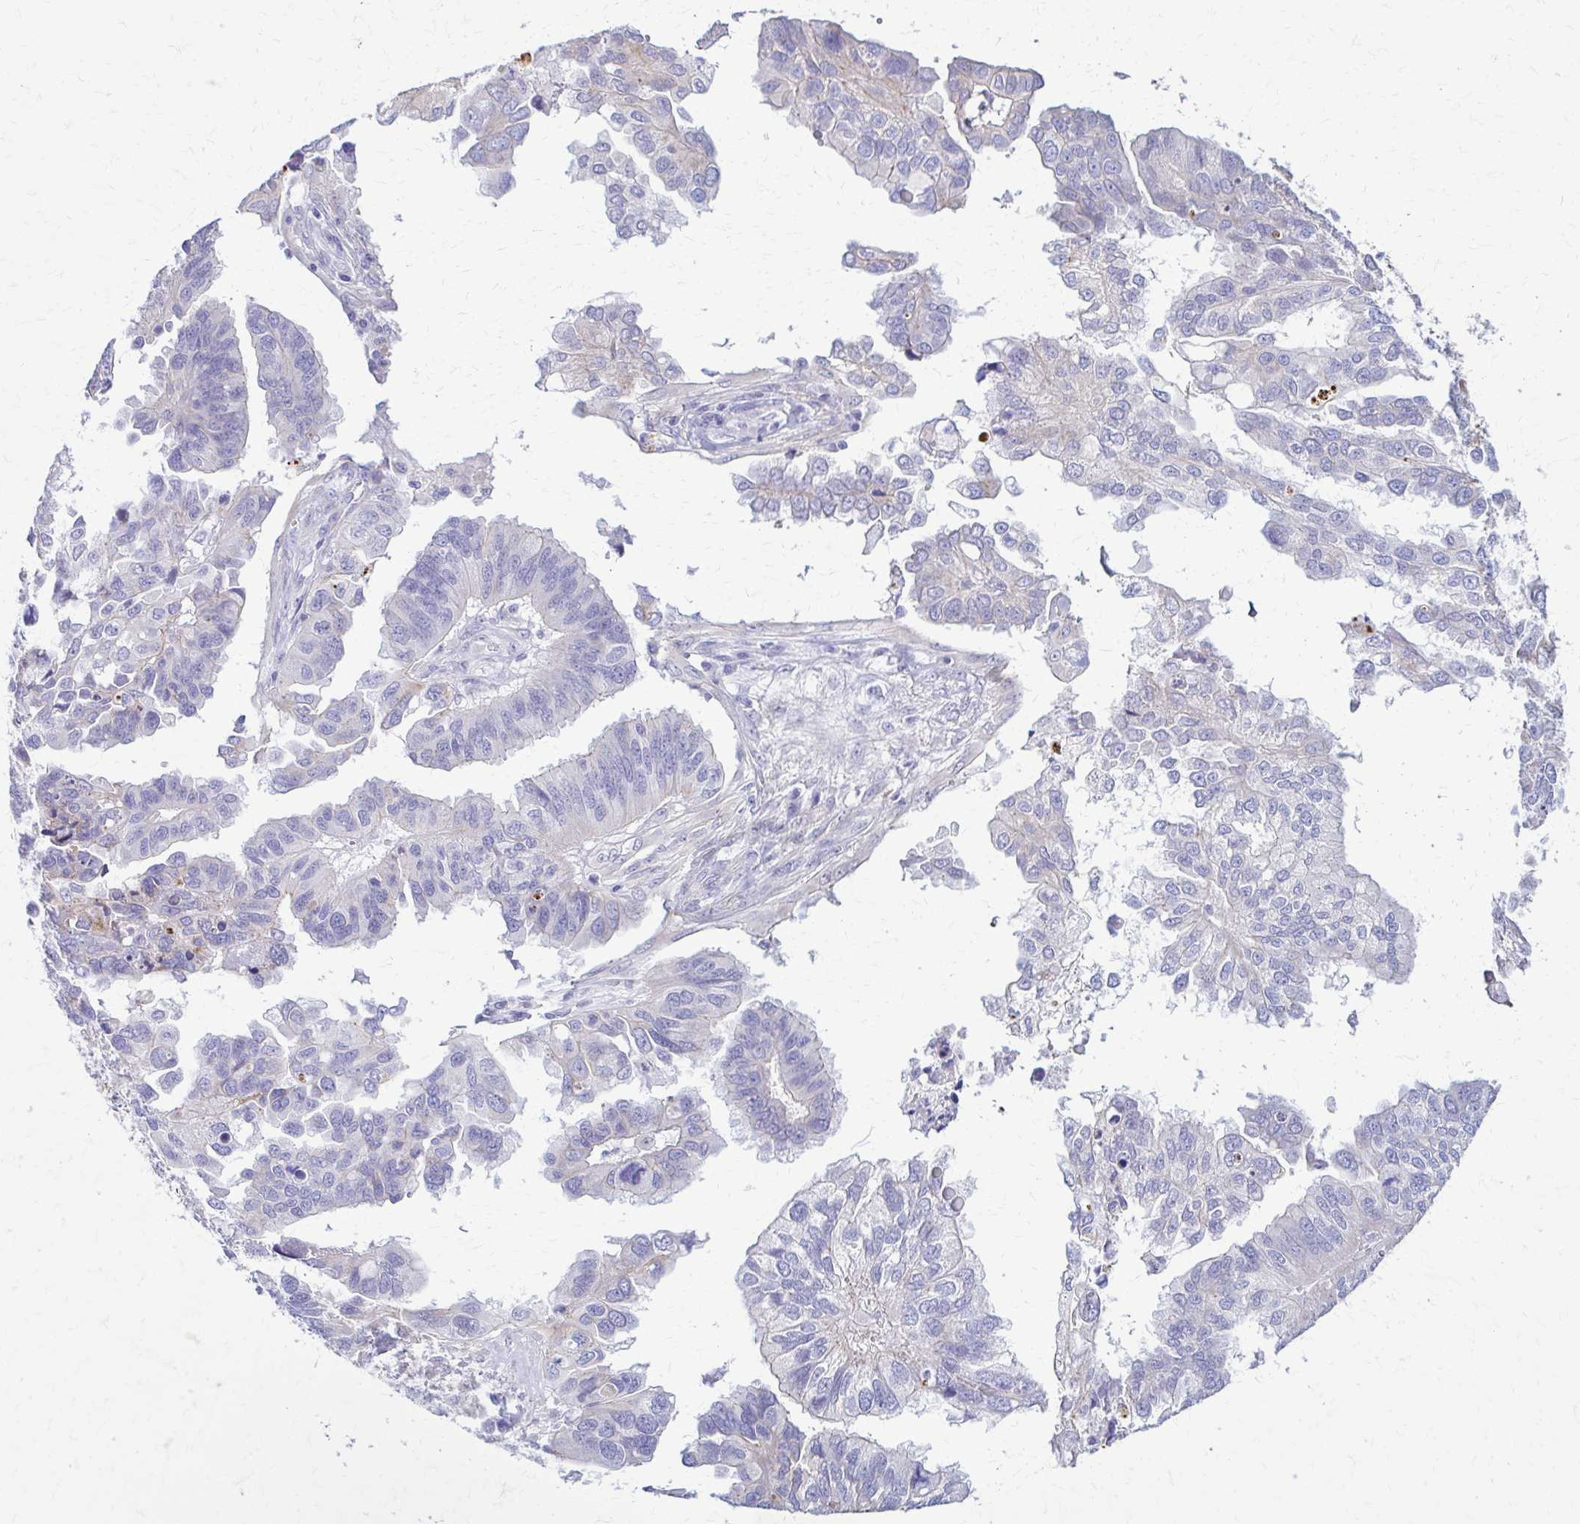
{"staining": {"intensity": "negative", "quantity": "none", "location": "none"}, "tissue": "ovarian cancer", "cell_type": "Tumor cells", "image_type": "cancer", "snomed": [{"axis": "morphology", "description": "Cystadenocarcinoma, serous, NOS"}, {"axis": "topography", "description": "Ovary"}], "caption": "Human serous cystadenocarcinoma (ovarian) stained for a protein using IHC reveals no staining in tumor cells.", "gene": "DSP", "patient": {"sex": "female", "age": 79}}